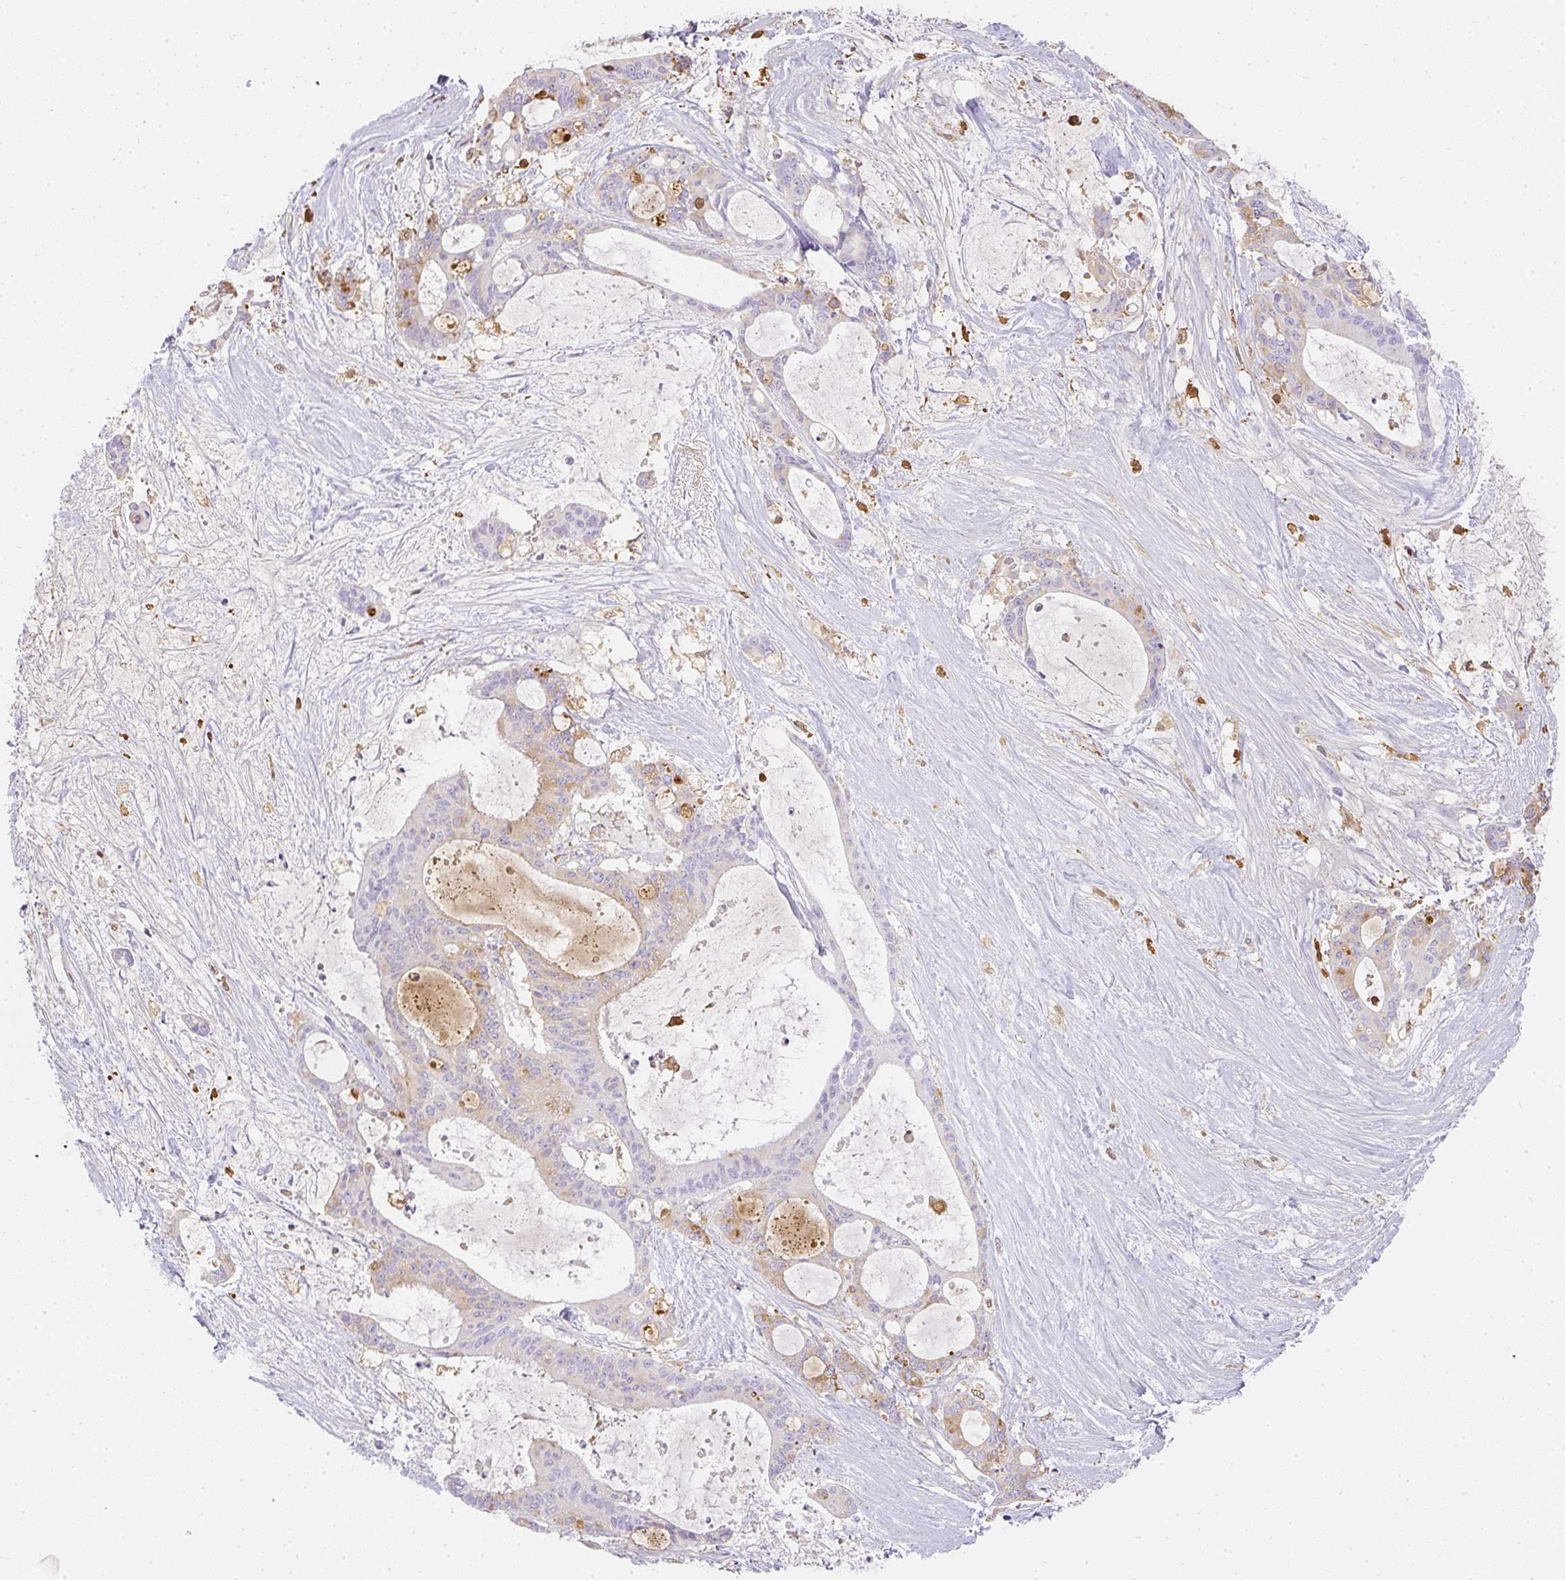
{"staining": {"intensity": "negative", "quantity": "none", "location": "none"}, "tissue": "liver cancer", "cell_type": "Tumor cells", "image_type": "cancer", "snomed": [{"axis": "morphology", "description": "Normal tissue, NOS"}, {"axis": "morphology", "description": "Cholangiocarcinoma"}, {"axis": "topography", "description": "Liver"}, {"axis": "topography", "description": "Peripheral nerve tissue"}], "caption": "A high-resolution histopathology image shows immunohistochemistry (IHC) staining of liver cholangiocarcinoma, which reveals no significant staining in tumor cells.", "gene": "HK3", "patient": {"sex": "female", "age": 73}}